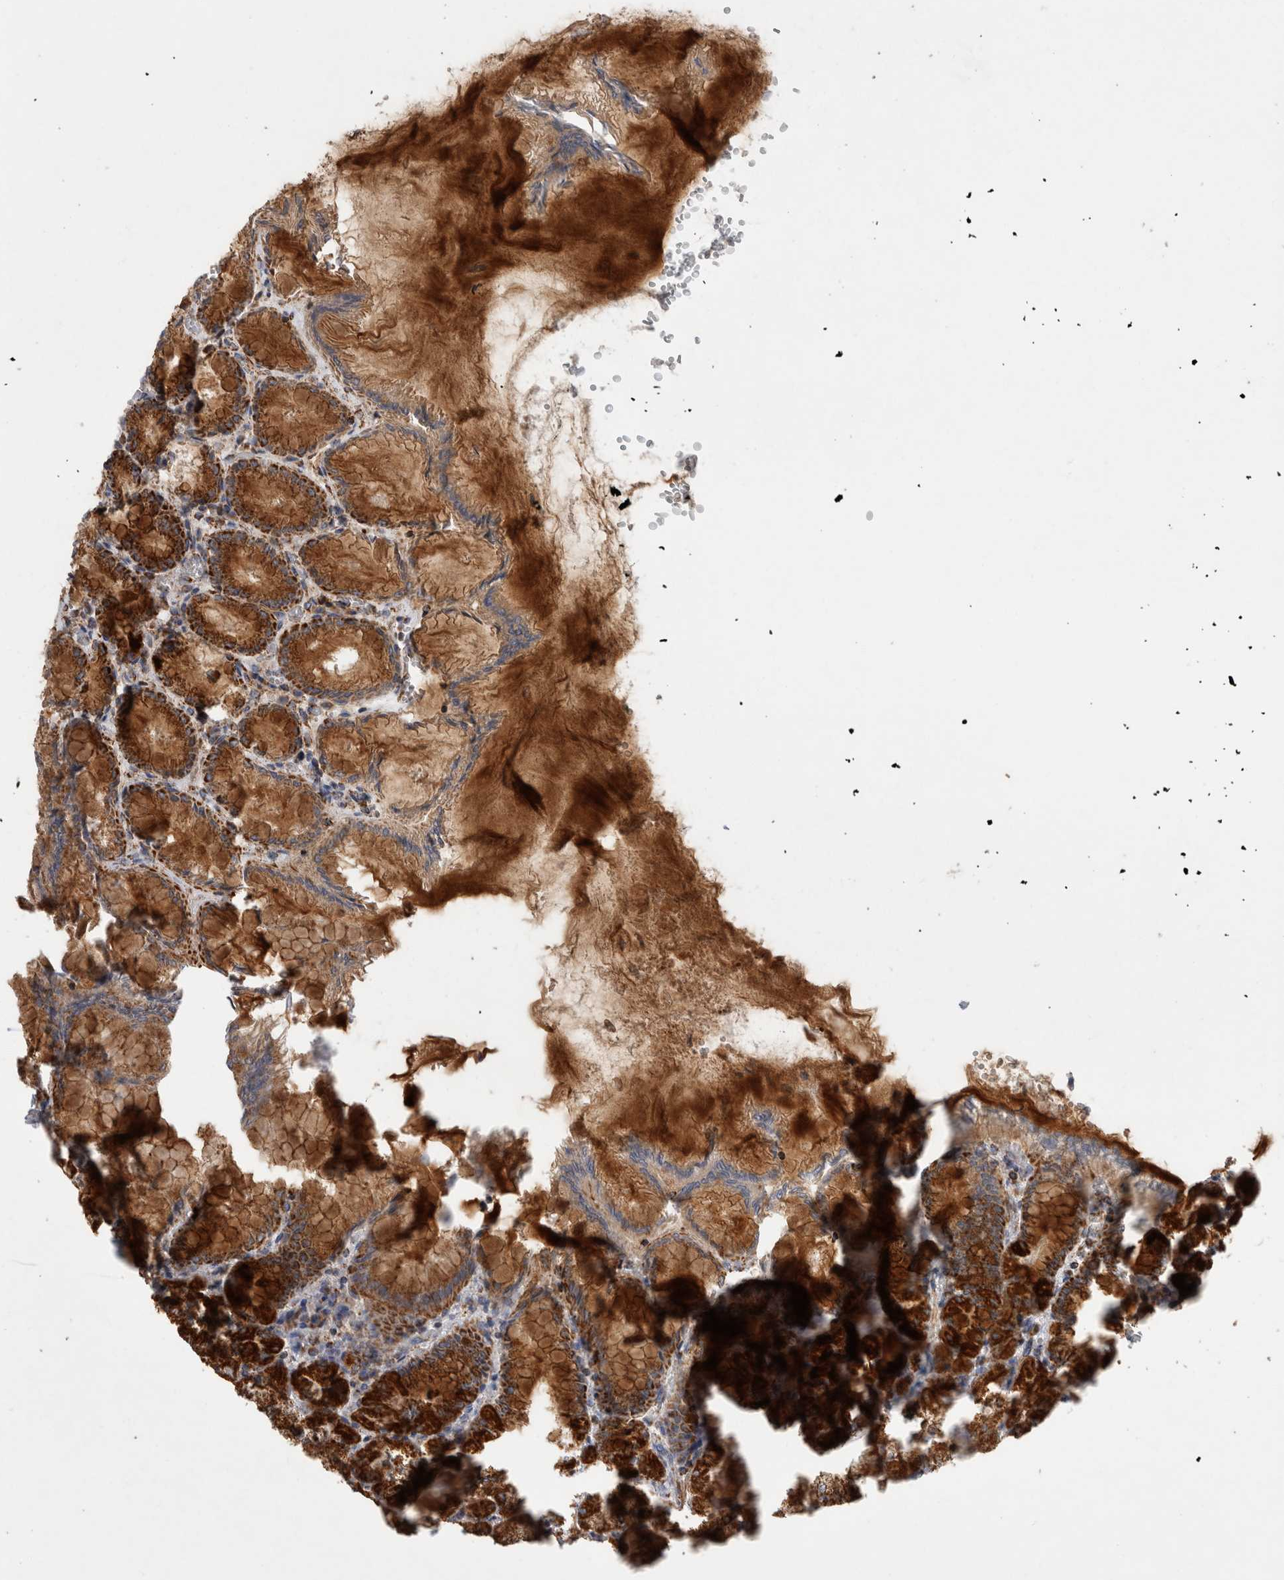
{"staining": {"intensity": "strong", "quantity": ">75%", "location": "cytoplasmic/membranous"}, "tissue": "stomach", "cell_type": "Glandular cells", "image_type": "normal", "snomed": [{"axis": "morphology", "description": "Normal tissue, NOS"}, {"axis": "topography", "description": "Stomach, upper"}], "caption": "Strong cytoplasmic/membranous protein expression is appreciated in about >75% of glandular cells in stomach.", "gene": "IARS2", "patient": {"sex": "female", "age": 56}}